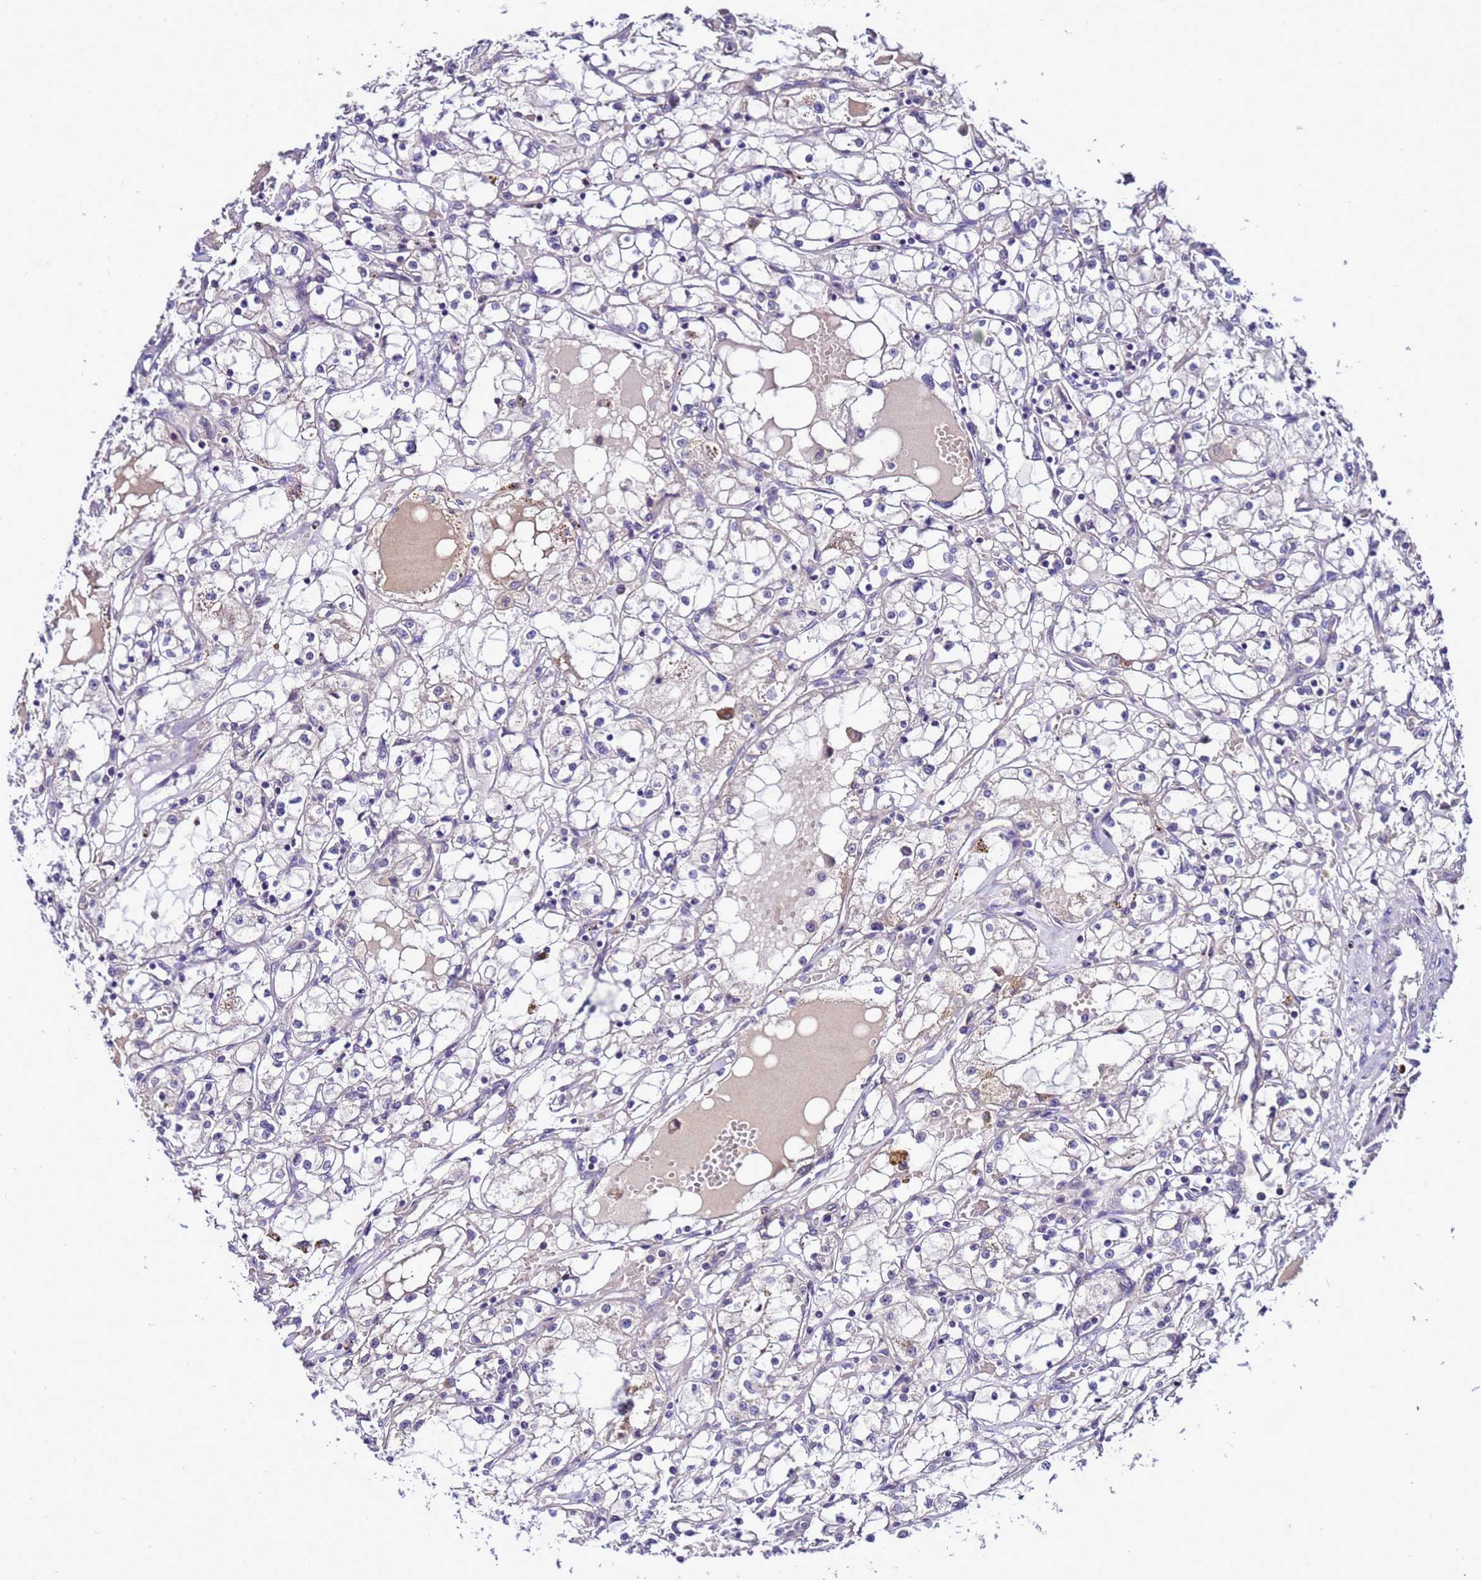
{"staining": {"intensity": "negative", "quantity": "none", "location": "none"}, "tissue": "renal cancer", "cell_type": "Tumor cells", "image_type": "cancer", "snomed": [{"axis": "morphology", "description": "Adenocarcinoma, NOS"}, {"axis": "topography", "description": "Kidney"}], "caption": "Adenocarcinoma (renal) was stained to show a protein in brown. There is no significant expression in tumor cells.", "gene": "C19orf47", "patient": {"sex": "male", "age": 56}}